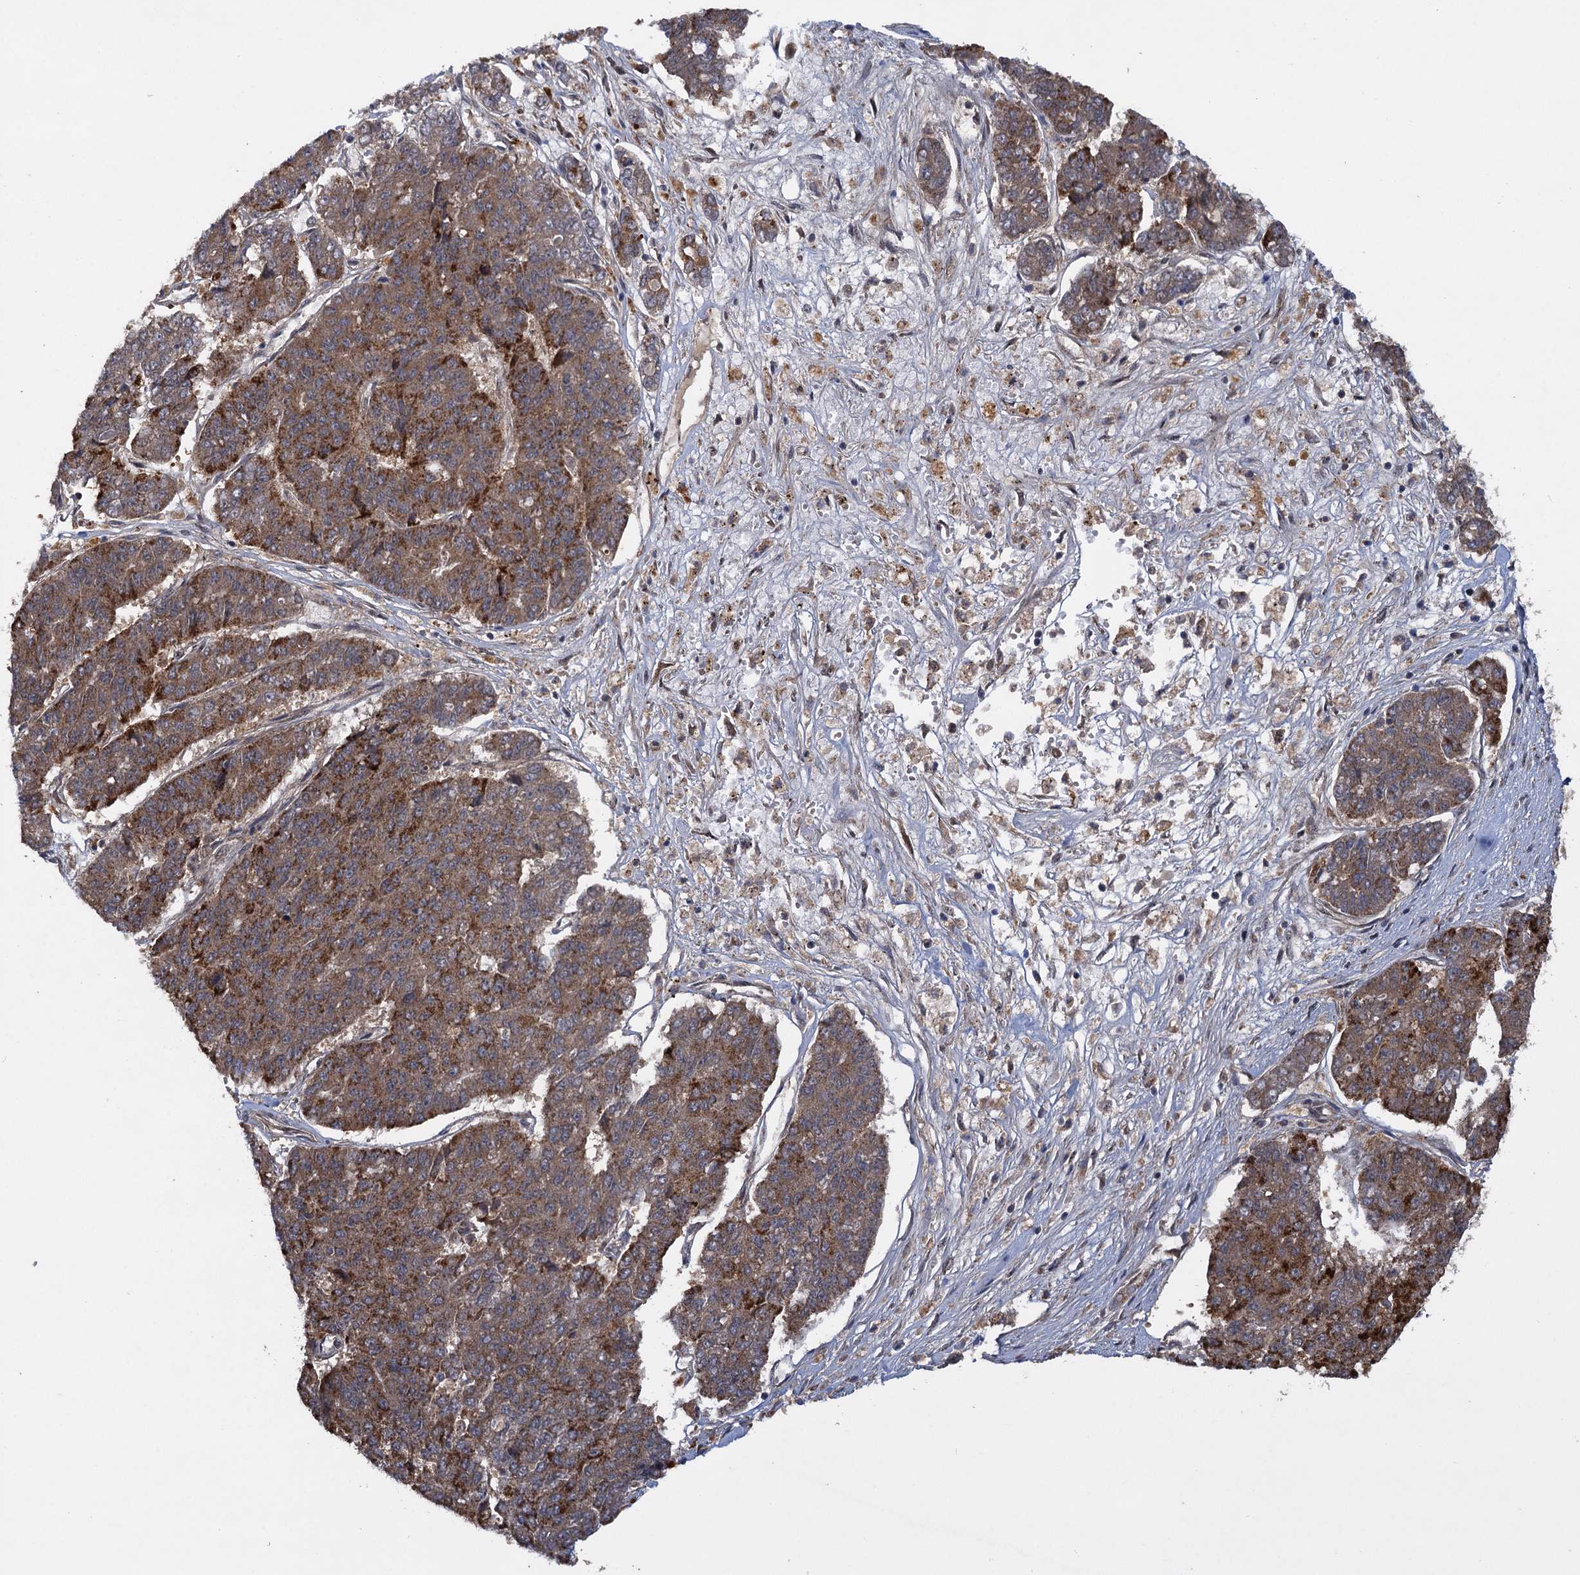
{"staining": {"intensity": "strong", "quantity": "25%-75%", "location": "cytoplasmic/membranous"}, "tissue": "pancreatic cancer", "cell_type": "Tumor cells", "image_type": "cancer", "snomed": [{"axis": "morphology", "description": "Adenocarcinoma, NOS"}, {"axis": "topography", "description": "Pancreas"}], "caption": "High-magnification brightfield microscopy of pancreatic cancer (adenocarcinoma) stained with DAB (3,3'-diaminobenzidine) (brown) and counterstained with hematoxylin (blue). tumor cells exhibit strong cytoplasmic/membranous positivity is seen in approximately25%-75% of cells. (DAB (3,3'-diaminobenzidine) = brown stain, brightfield microscopy at high magnification).", "gene": "HAUS1", "patient": {"sex": "male", "age": 50}}